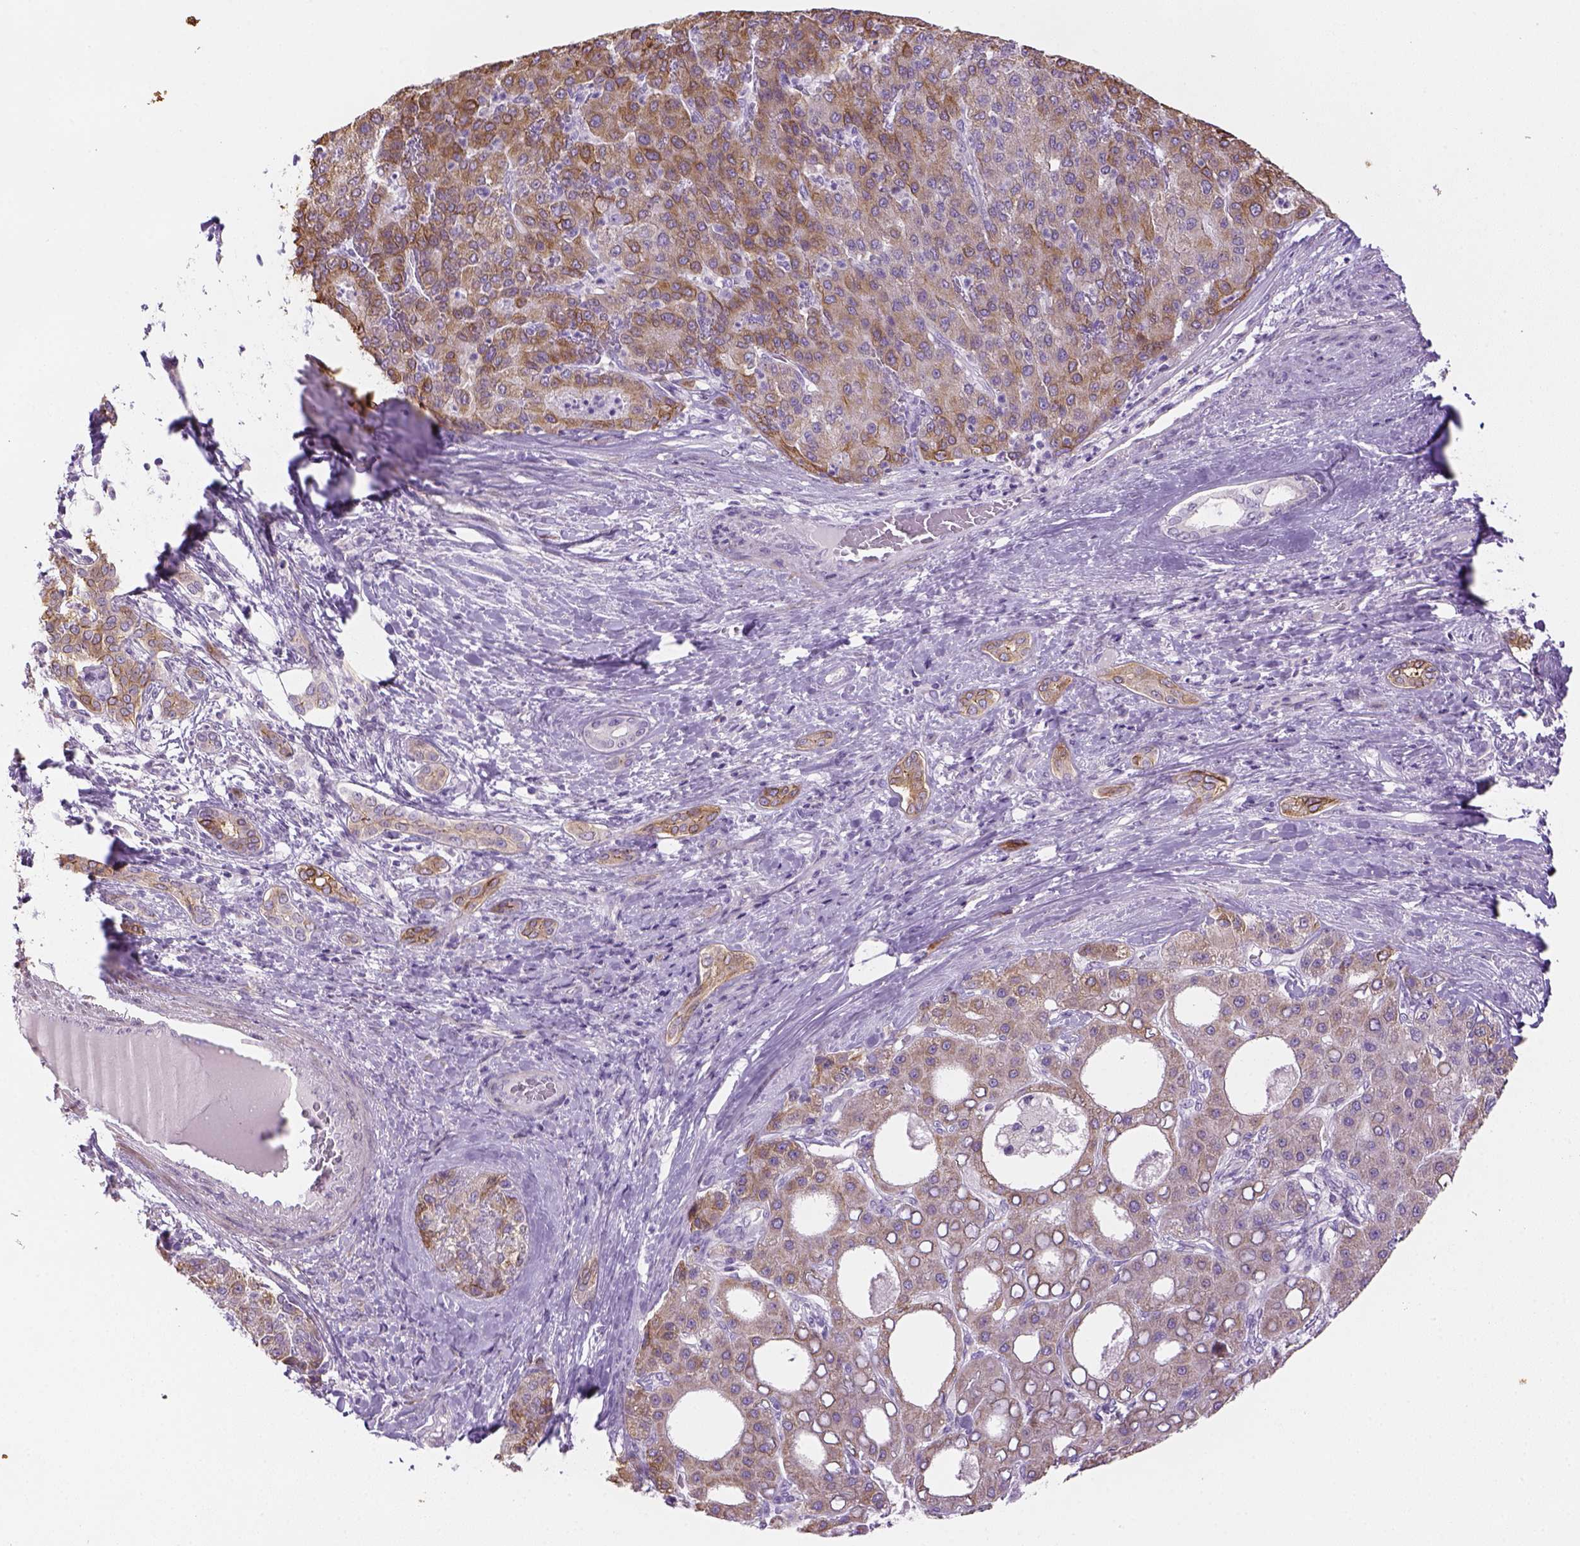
{"staining": {"intensity": "moderate", "quantity": "25%-75%", "location": "cytoplasmic/membranous"}, "tissue": "liver cancer", "cell_type": "Tumor cells", "image_type": "cancer", "snomed": [{"axis": "morphology", "description": "Carcinoma, Hepatocellular, NOS"}, {"axis": "topography", "description": "Liver"}], "caption": "IHC photomicrograph of human liver cancer (hepatocellular carcinoma) stained for a protein (brown), which shows medium levels of moderate cytoplasmic/membranous staining in about 25%-75% of tumor cells.", "gene": "CACNB1", "patient": {"sex": "male", "age": 65}}